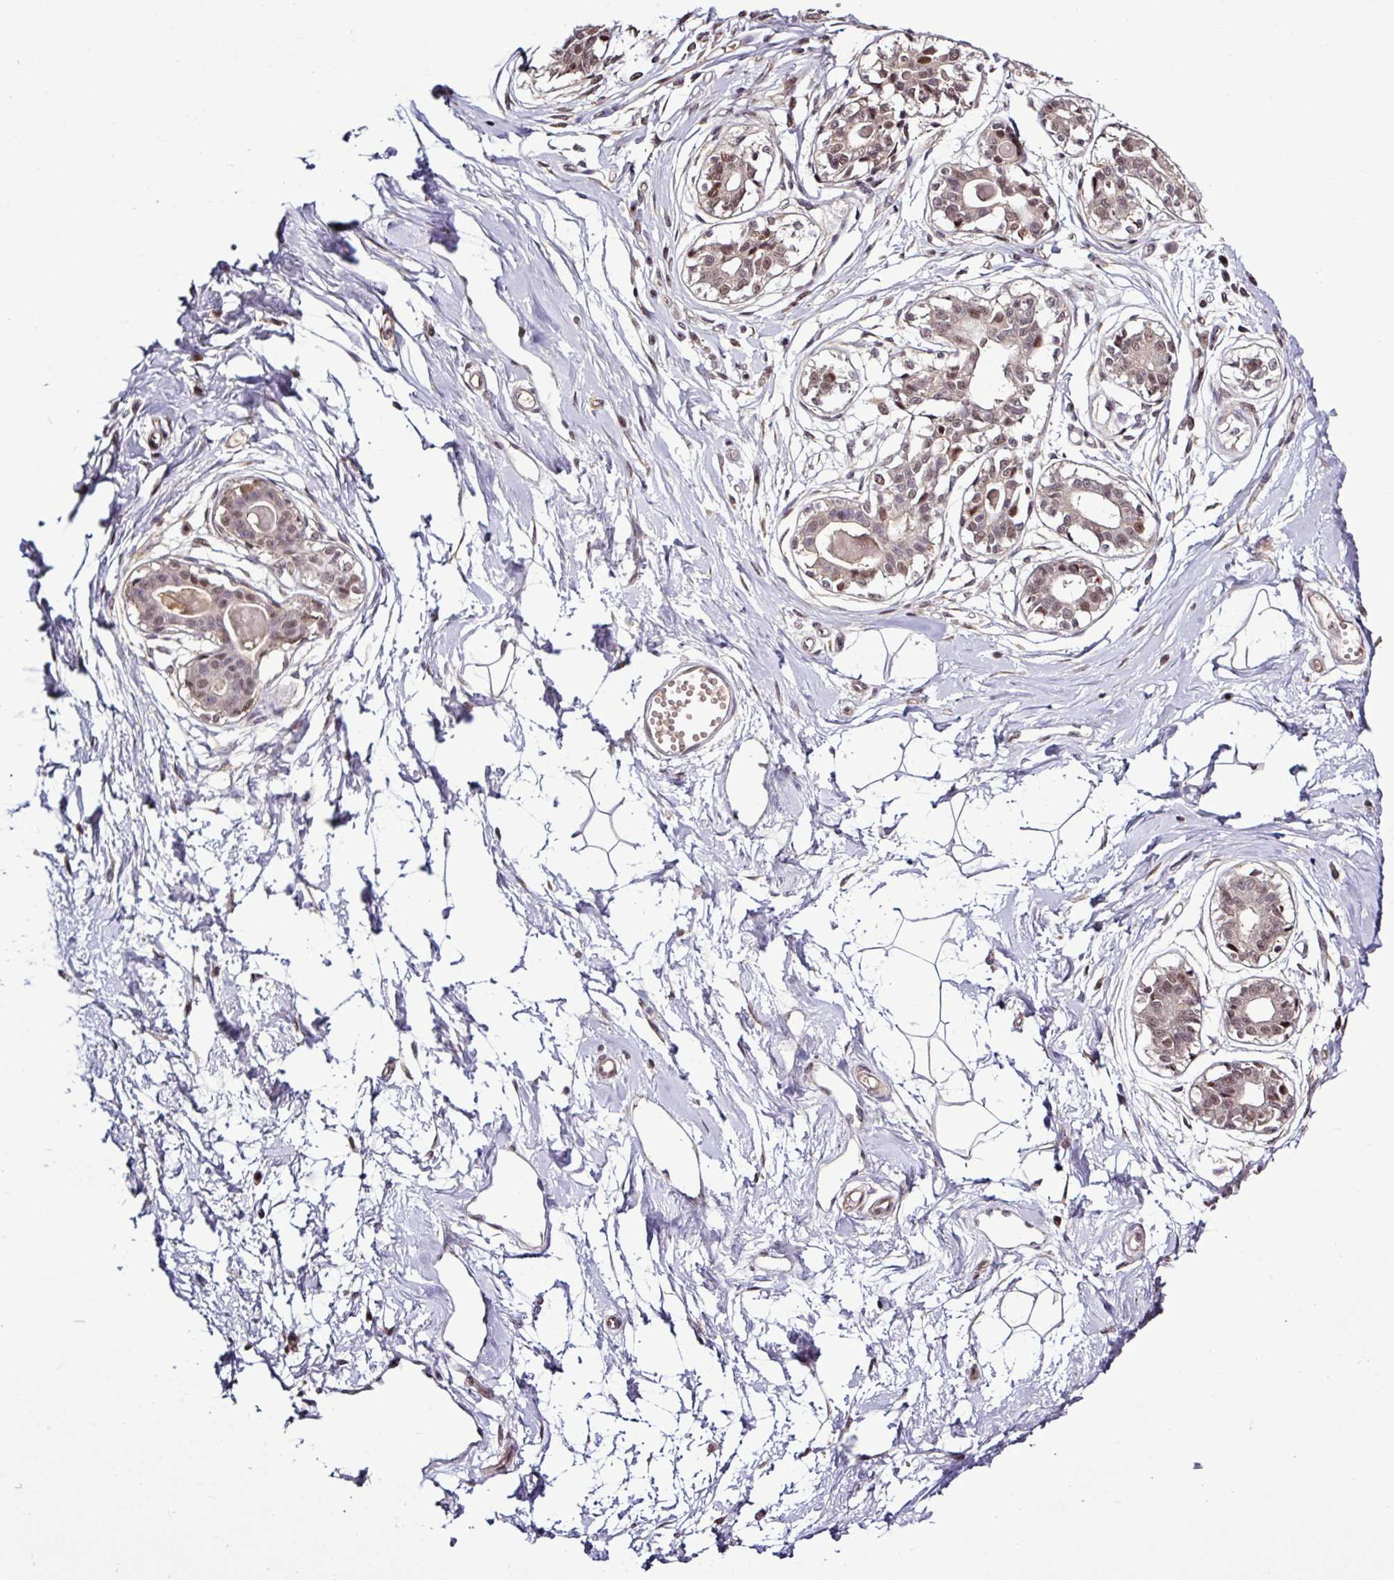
{"staining": {"intensity": "weak", "quantity": "25%-75%", "location": "cytoplasmic/membranous"}, "tissue": "breast", "cell_type": "Adipocytes", "image_type": "normal", "snomed": [{"axis": "morphology", "description": "Normal tissue, NOS"}, {"axis": "topography", "description": "Breast"}], "caption": "IHC image of unremarkable breast: breast stained using IHC demonstrates low levels of weak protein expression localized specifically in the cytoplasmic/membranous of adipocytes, appearing as a cytoplasmic/membranous brown color.", "gene": "ITPKC", "patient": {"sex": "female", "age": 45}}